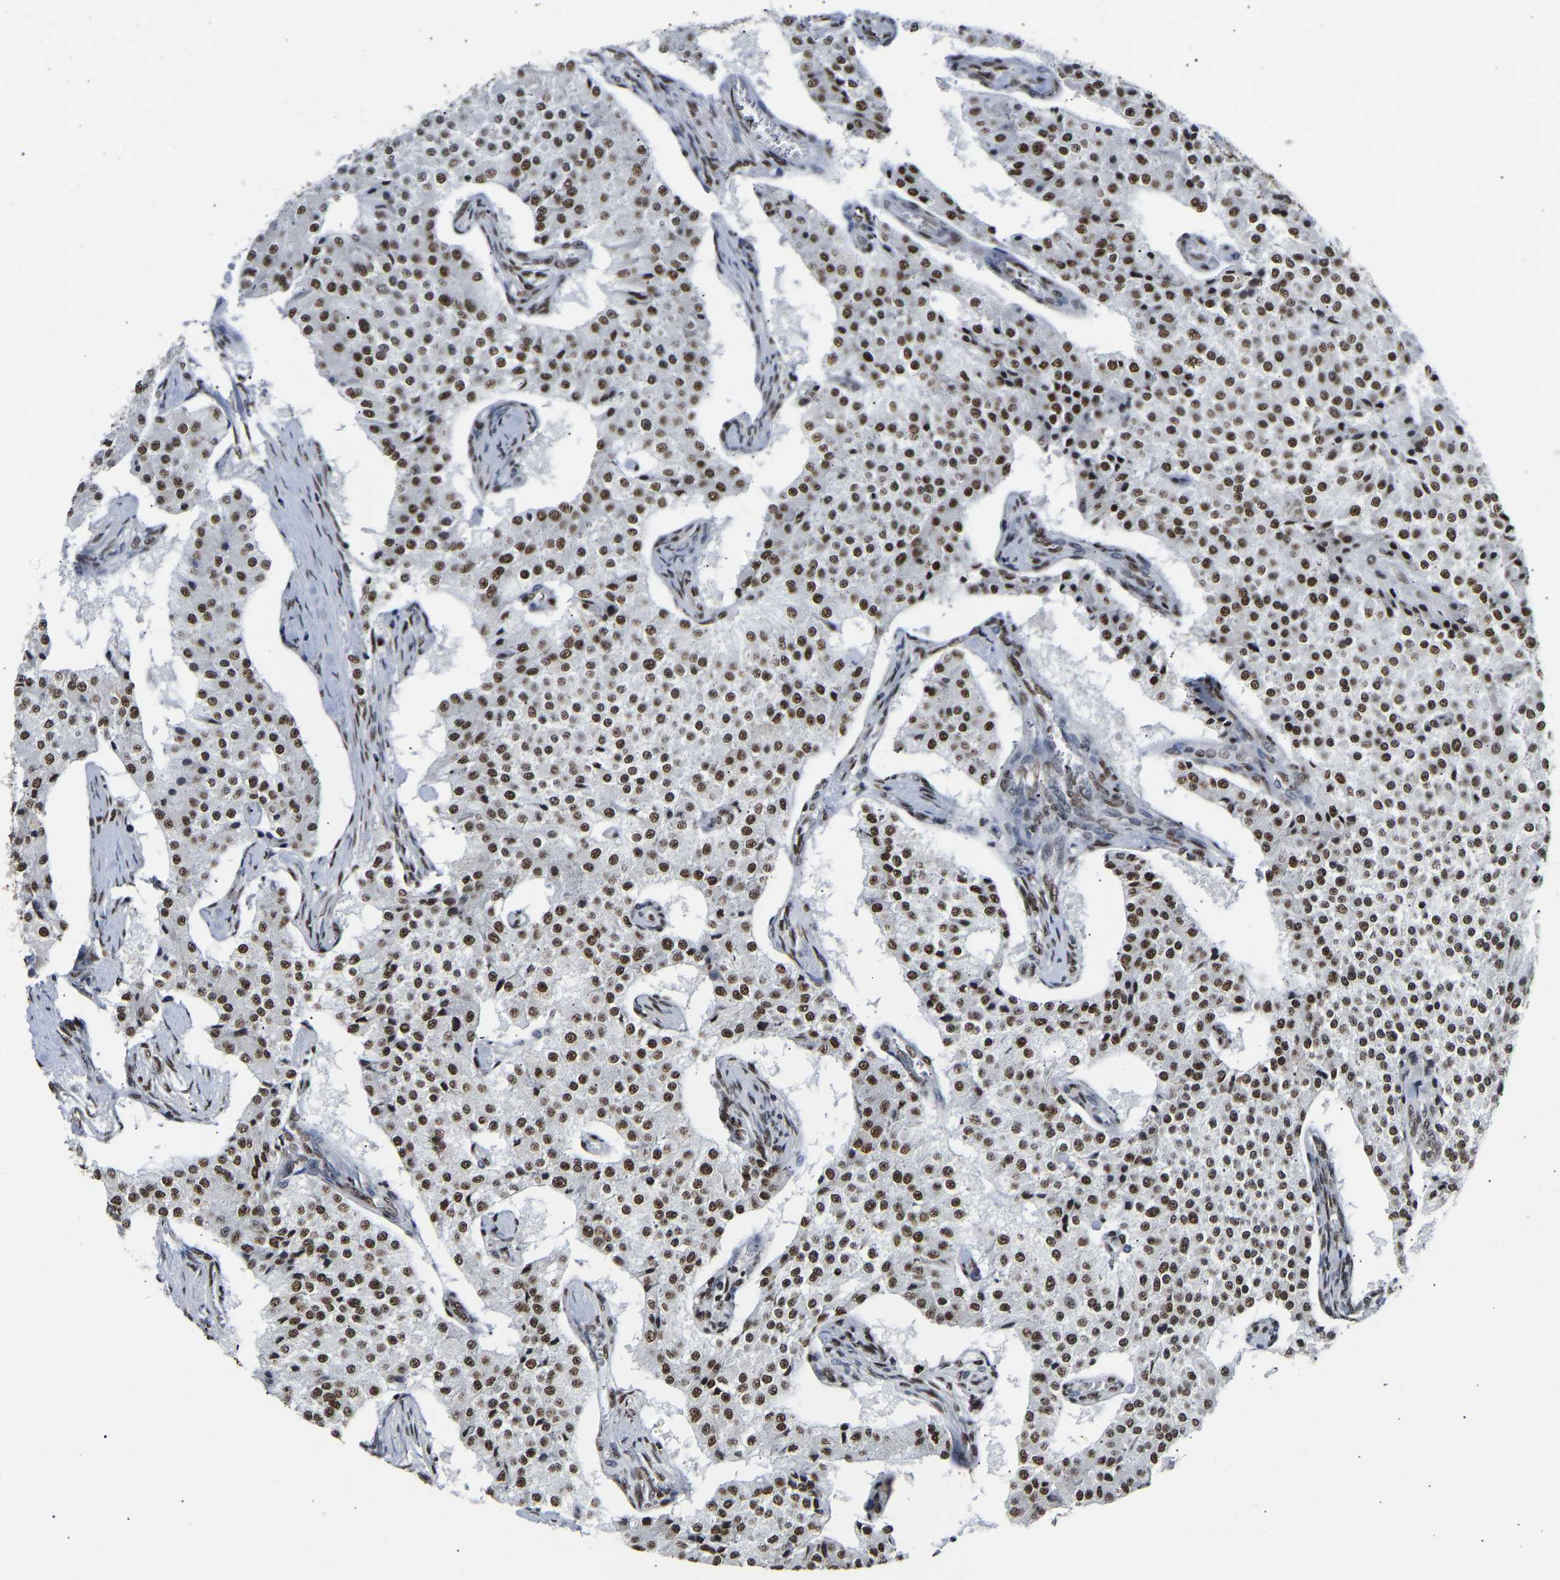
{"staining": {"intensity": "strong", "quantity": ">75%", "location": "nuclear"}, "tissue": "carcinoid", "cell_type": "Tumor cells", "image_type": "cancer", "snomed": [{"axis": "morphology", "description": "Carcinoid, malignant, NOS"}, {"axis": "topography", "description": "Colon"}], "caption": "Human carcinoid stained with a protein marker shows strong staining in tumor cells.", "gene": "PSIP1", "patient": {"sex": "female", "age": 52}}